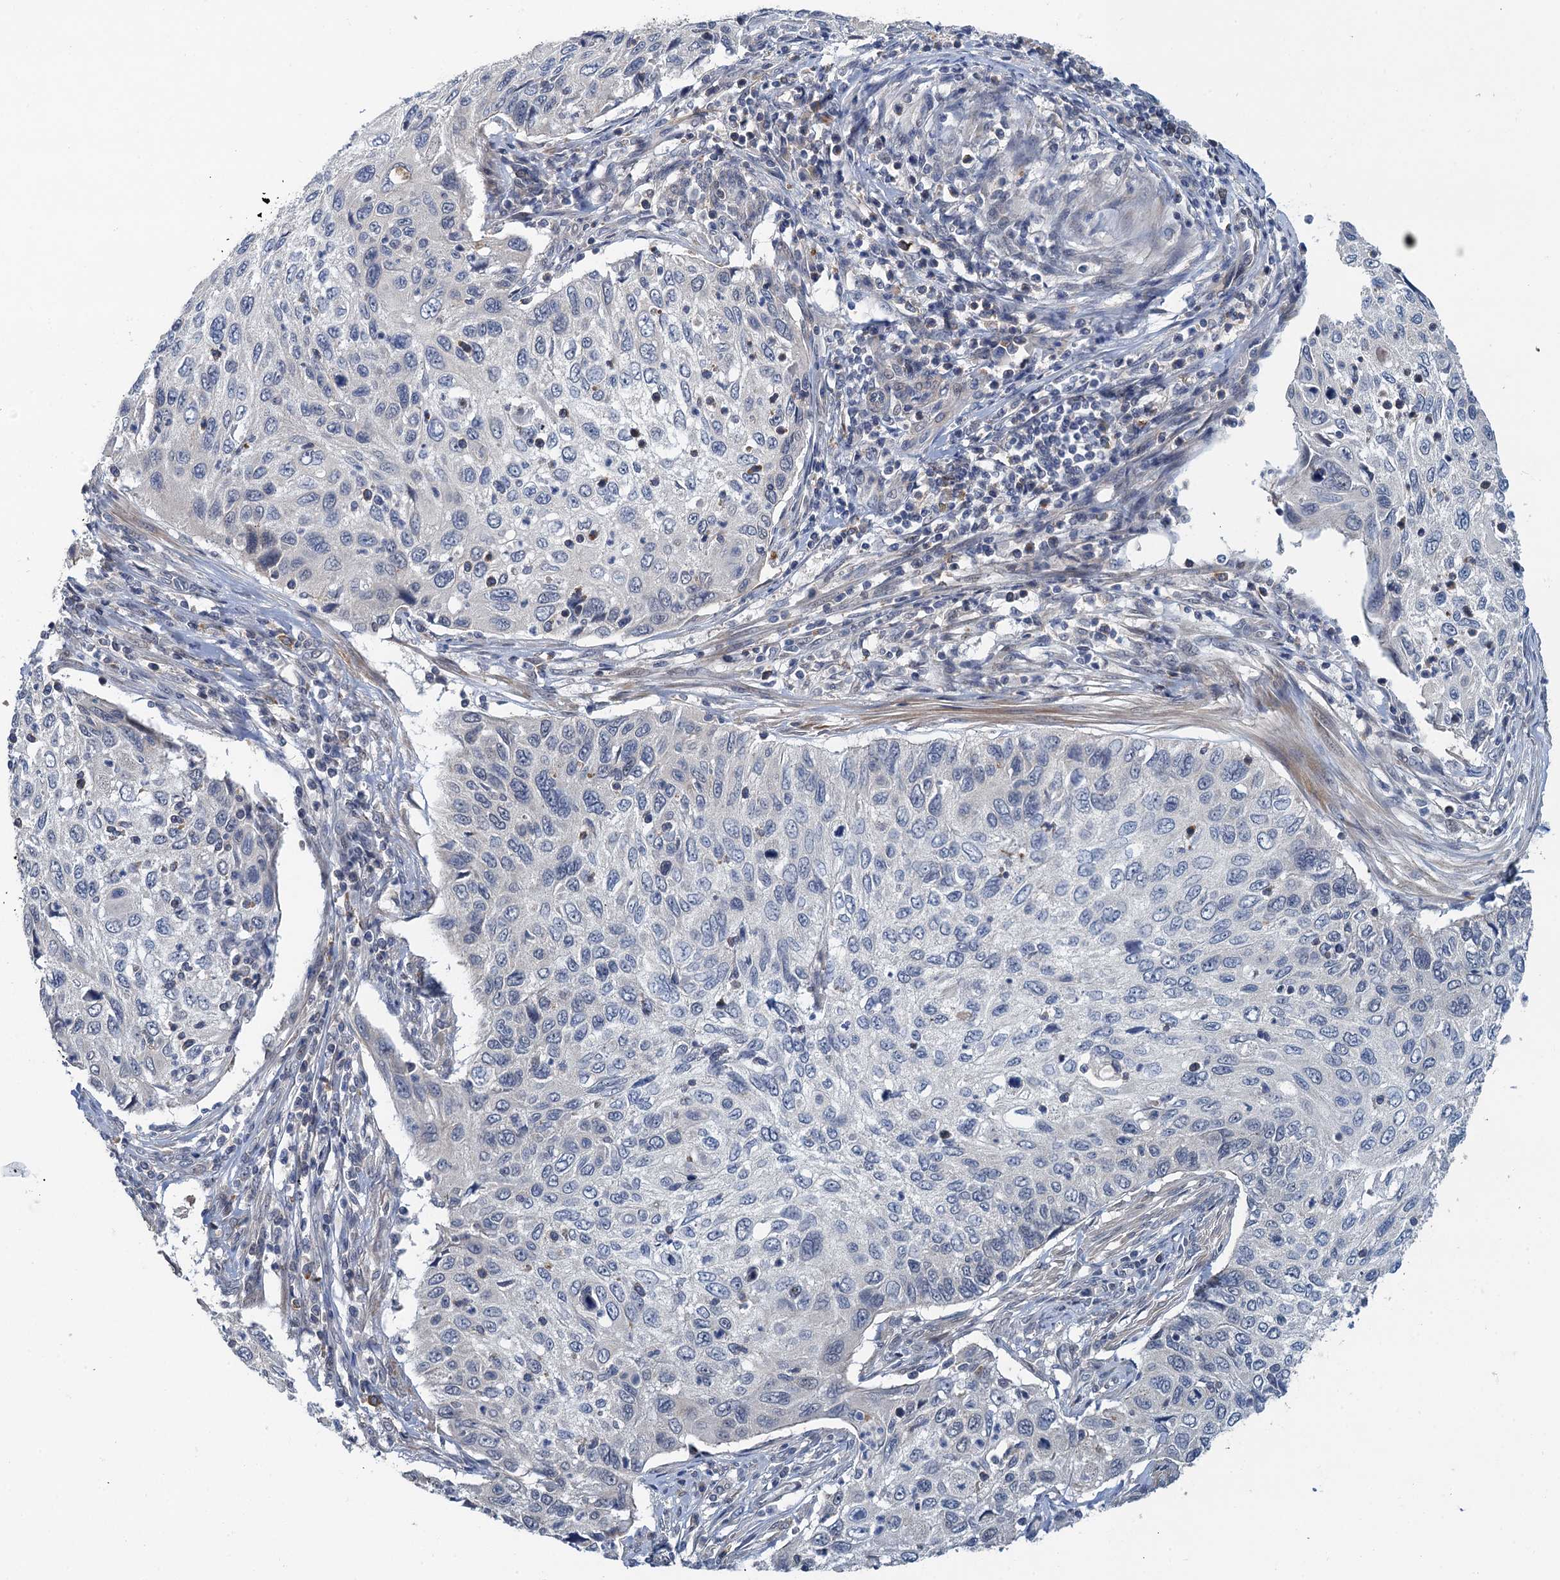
{"staining": {"intensity": "negative", "quantity": "none", "location": "none"}, "tissue": "cervical cancer", "cell_type": "Tumor cells", "image_type": "cancer", "snomed": [{"axis": "morphology", "description": "Squamous cell carcinoma, NOS"}, {"axis": "topography", "description": "Cervix"}], "caption": "DAB immunohistochemical staining of cervical squamous cell carcinoma displays no significant staining in tumor cells.", "gene": "MRFAP1", "patient": {"sex": "female", "age": 70}}